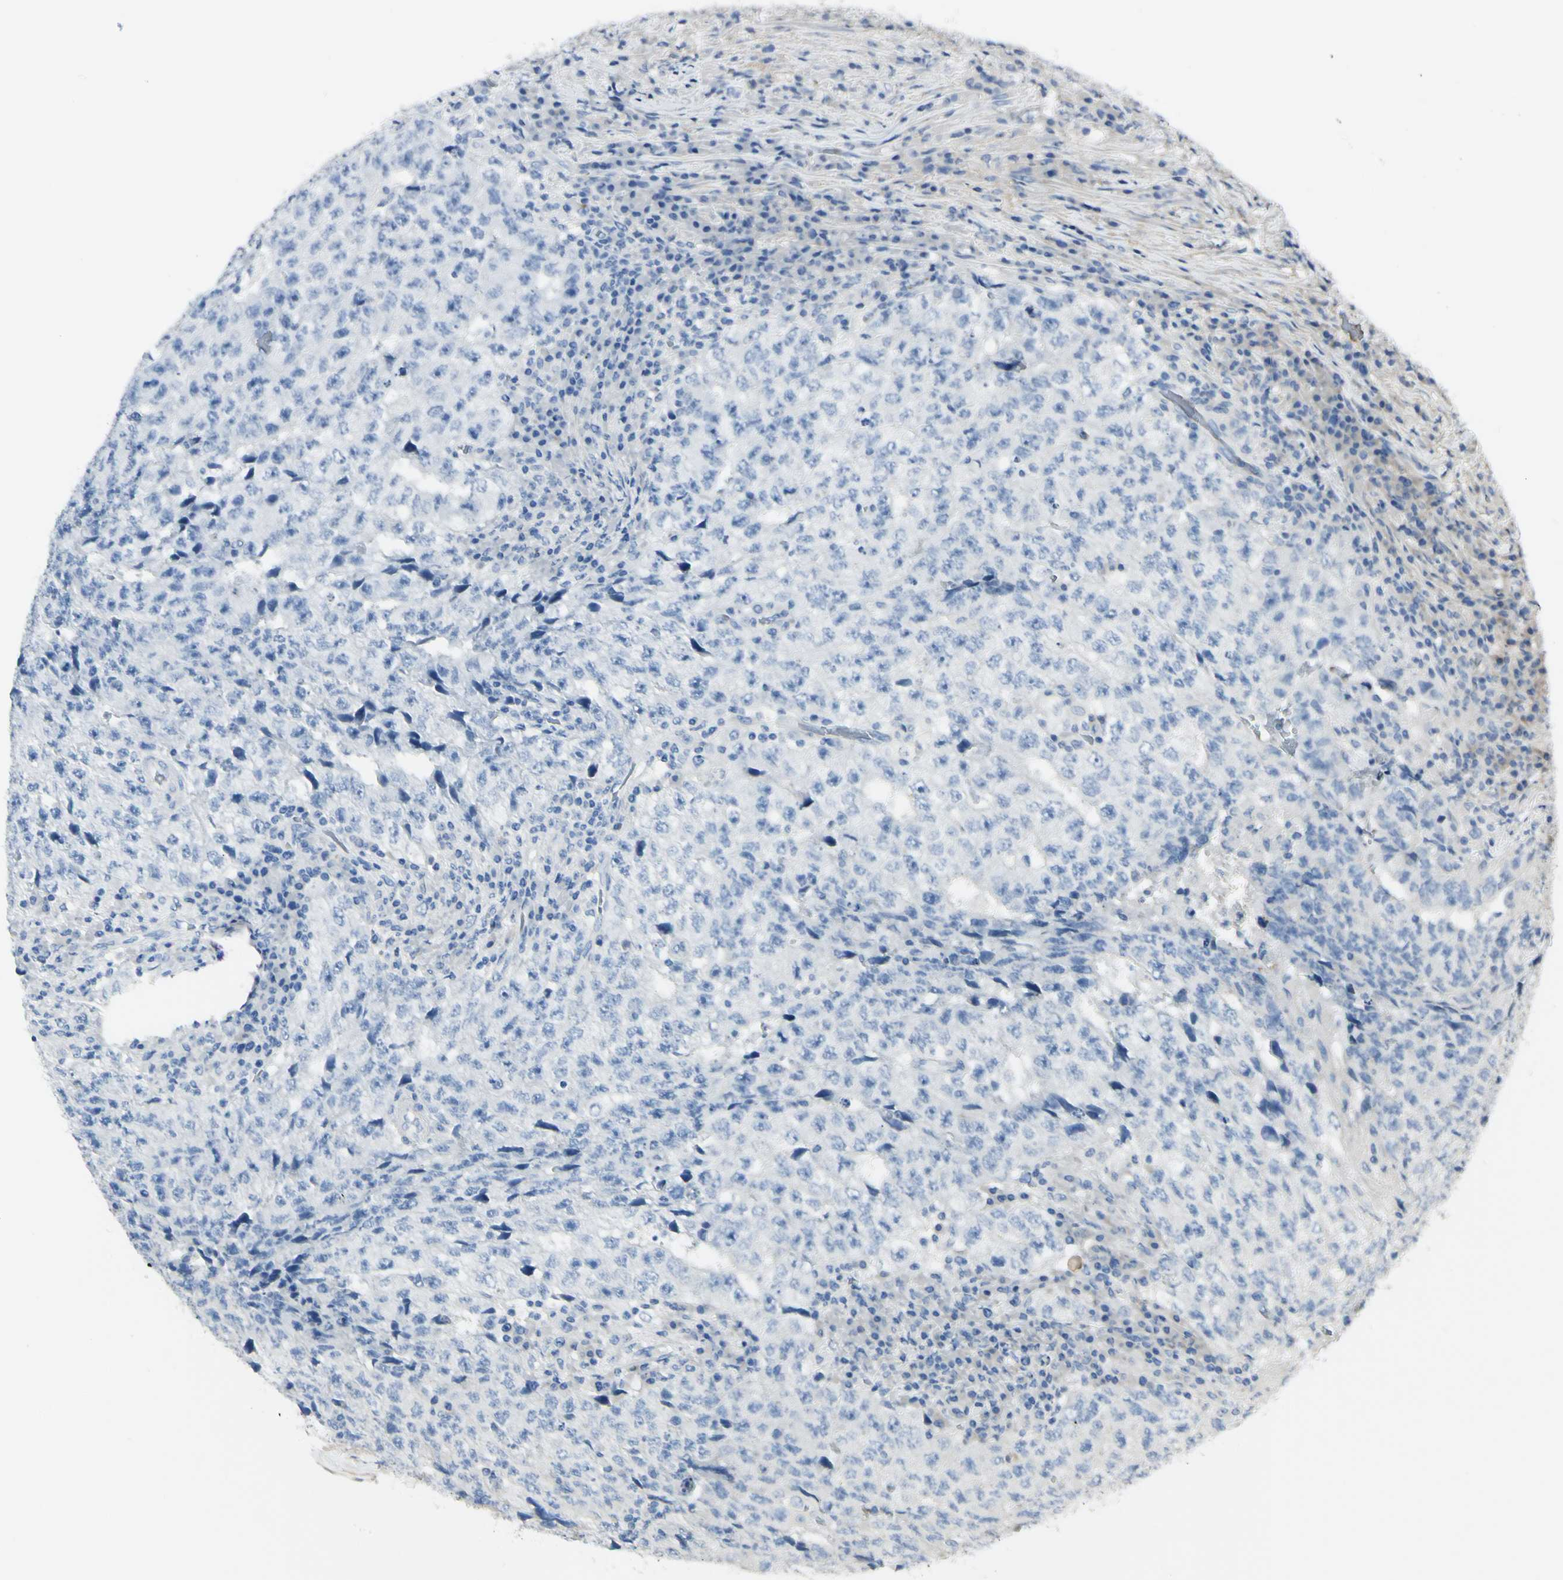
{"staining": {"intensity": "negative", "quantity": "none", "location": "none"}, "tissue": "testis cancer", "cell_type": "Tumor cells", "image_type": "cancer", "snomed": [{"axis": "morphology", "description": "Necrosis, NOS"}, {"axis": "morphology", "description": "Carcinoma, Embryonal, NOS"}, {"axis": "topography", "description": "Testis"}], "caption": "This is an IHC image of human testis embryonal carcinoma. There is no positivity in tumor cells.", "gene": "NCBP2L", "patient": {"sex": "male", "age": 19}}